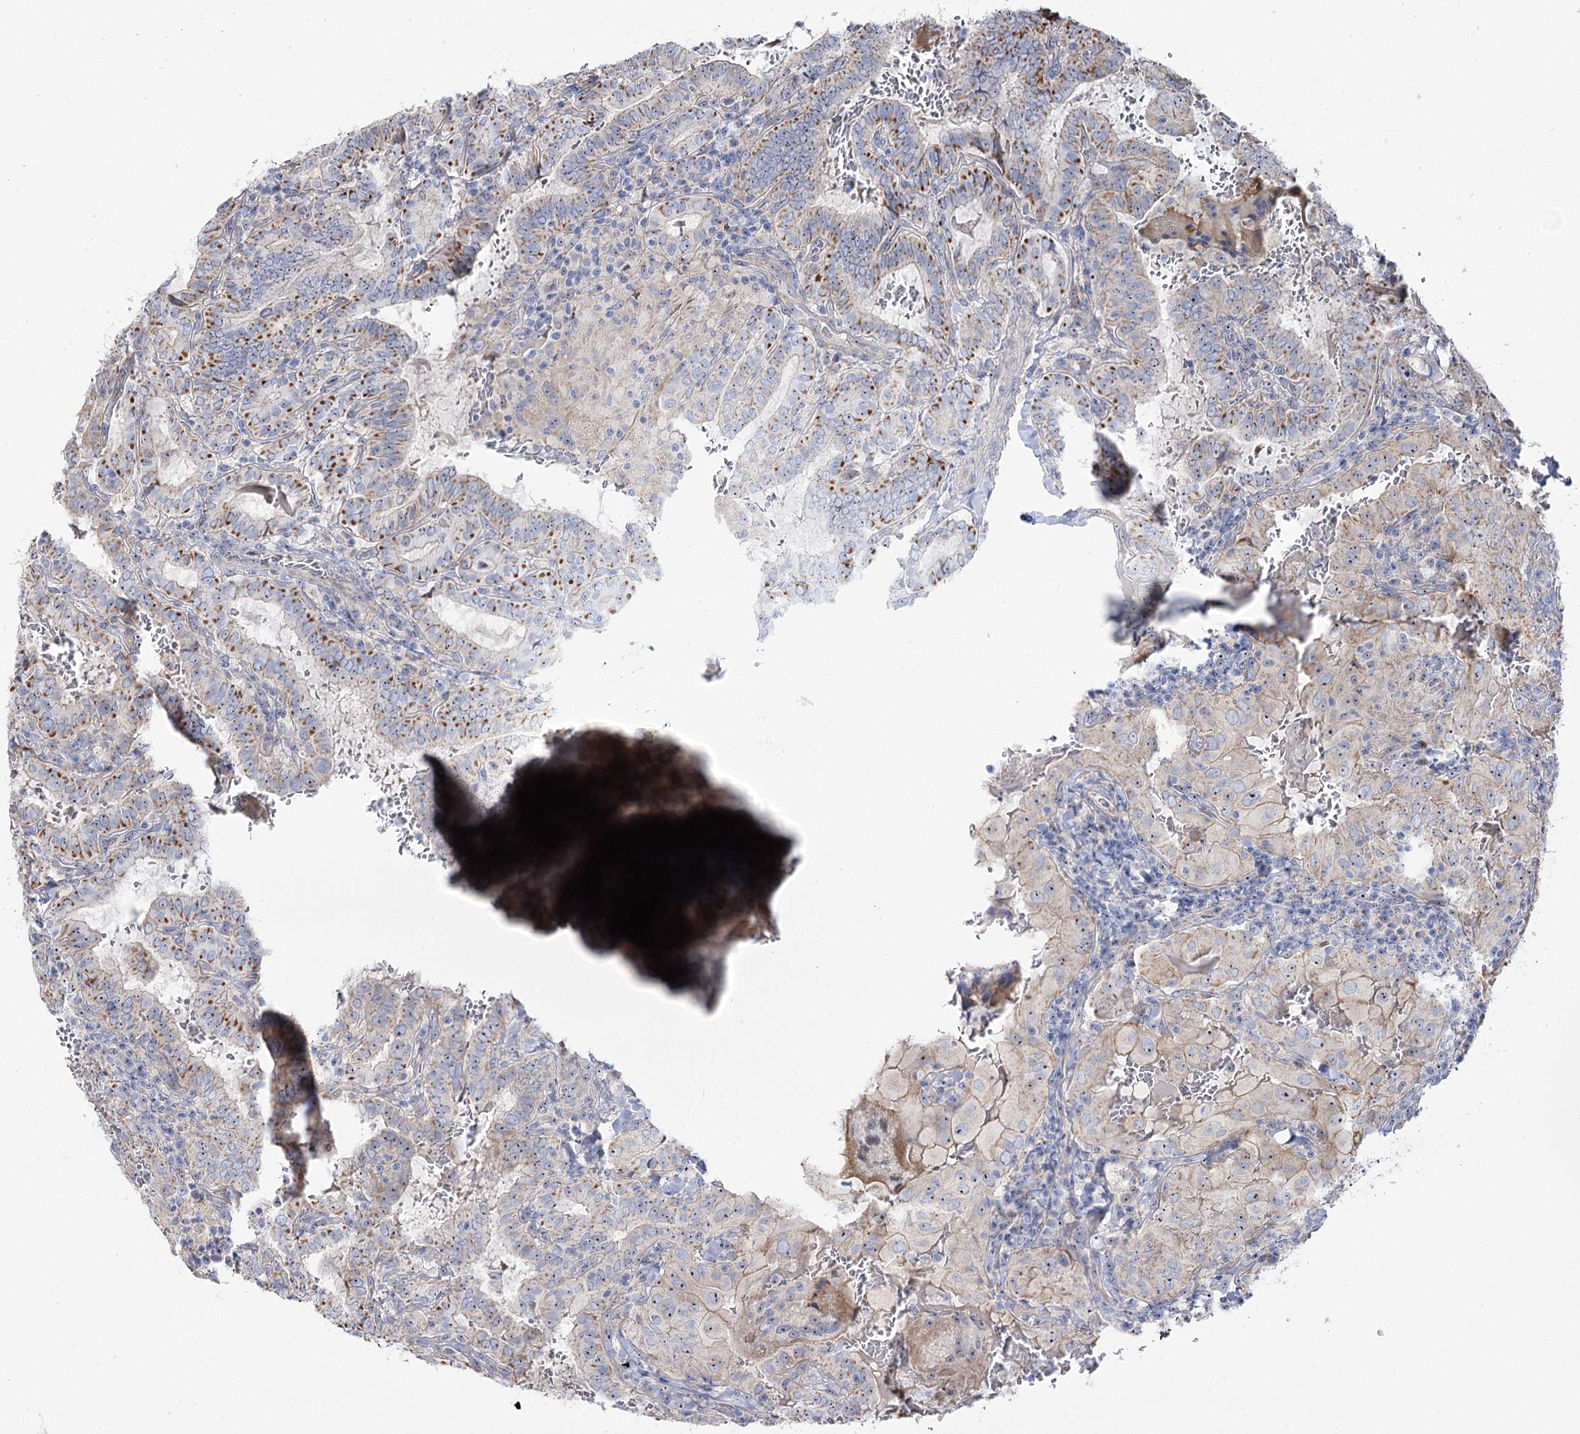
{"staining": {"intensity": "strong", "quantity": "25%-75%", "location": "cytoplasmic/membranous"}, "tissue": "thyroid cancer", "cell_type": "Tumor cells", "image_type": "cancer", "snomed": [{"axis": "morphology", "description": "Papillary adenocarcinoma, NOS"}, {"axis": "topography", "description": "Thyroid gland"}], "caption": "Protein expression analysis of human thyroid cancer reveals strong cytoplasmic/membranous positivity in approximately 25%-75% of tumor cells. Nuclei are stained in blue.", "gene": "SUOX", "patient": {"sex": "female", "age": 72}}